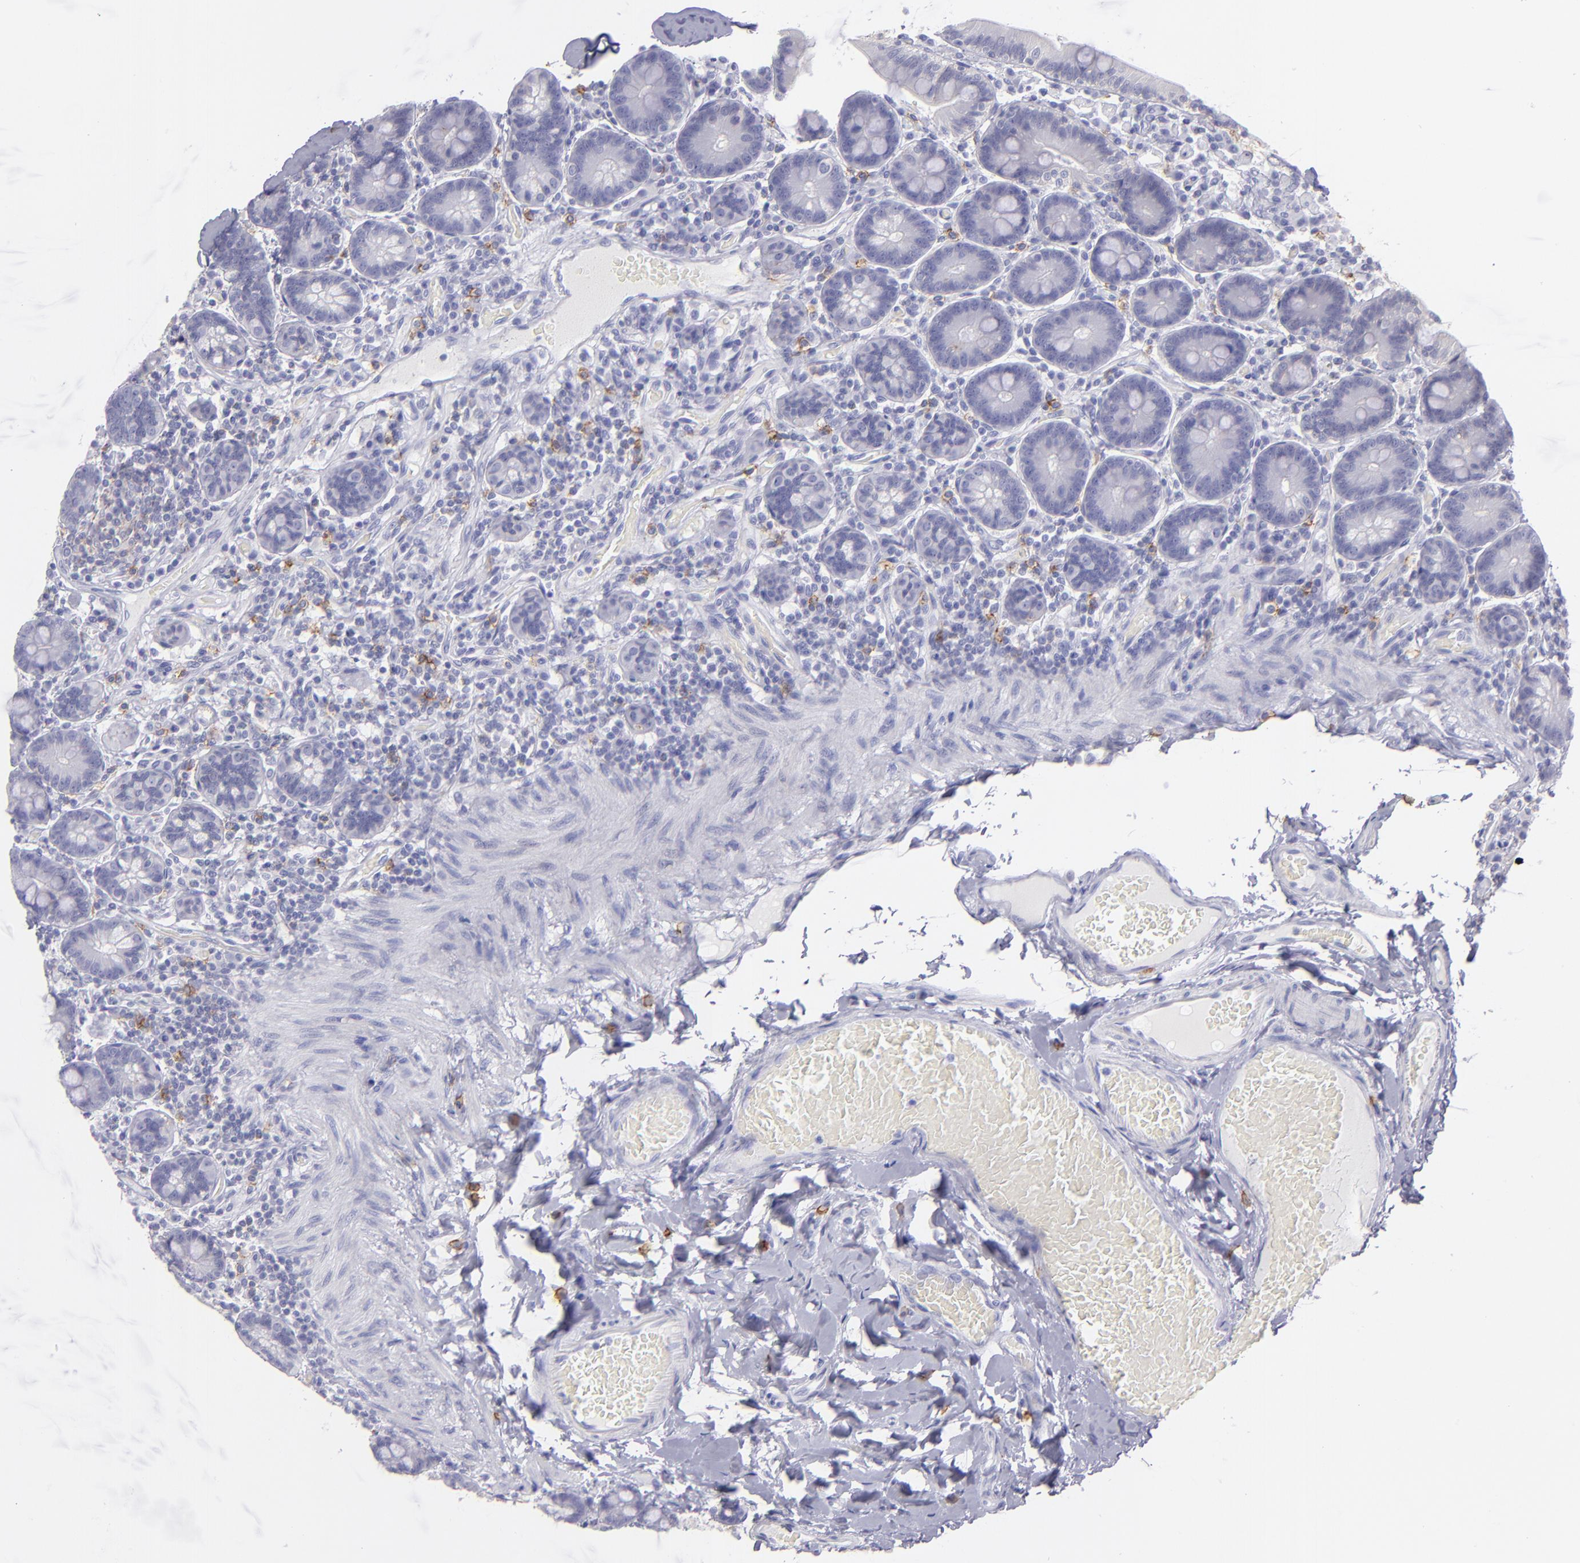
{"staining": {"intensity": "negative", "quantity": "none", "location": "none"}, "tissue": "duodenum", "cell_type": "Glandular cells", "image_type": "normal", "snomed": [{"axis": "morphology", "description": "Normal tissue, NOS"}, {"axis": "topography", "description": "Duodenum"}], "caption": "Immunohistochemistry (IHC) of normal human duodenum reveals no expression in glandular cells.", "gene": "CD82", "patient": {"sex": "male", "age": 66}}